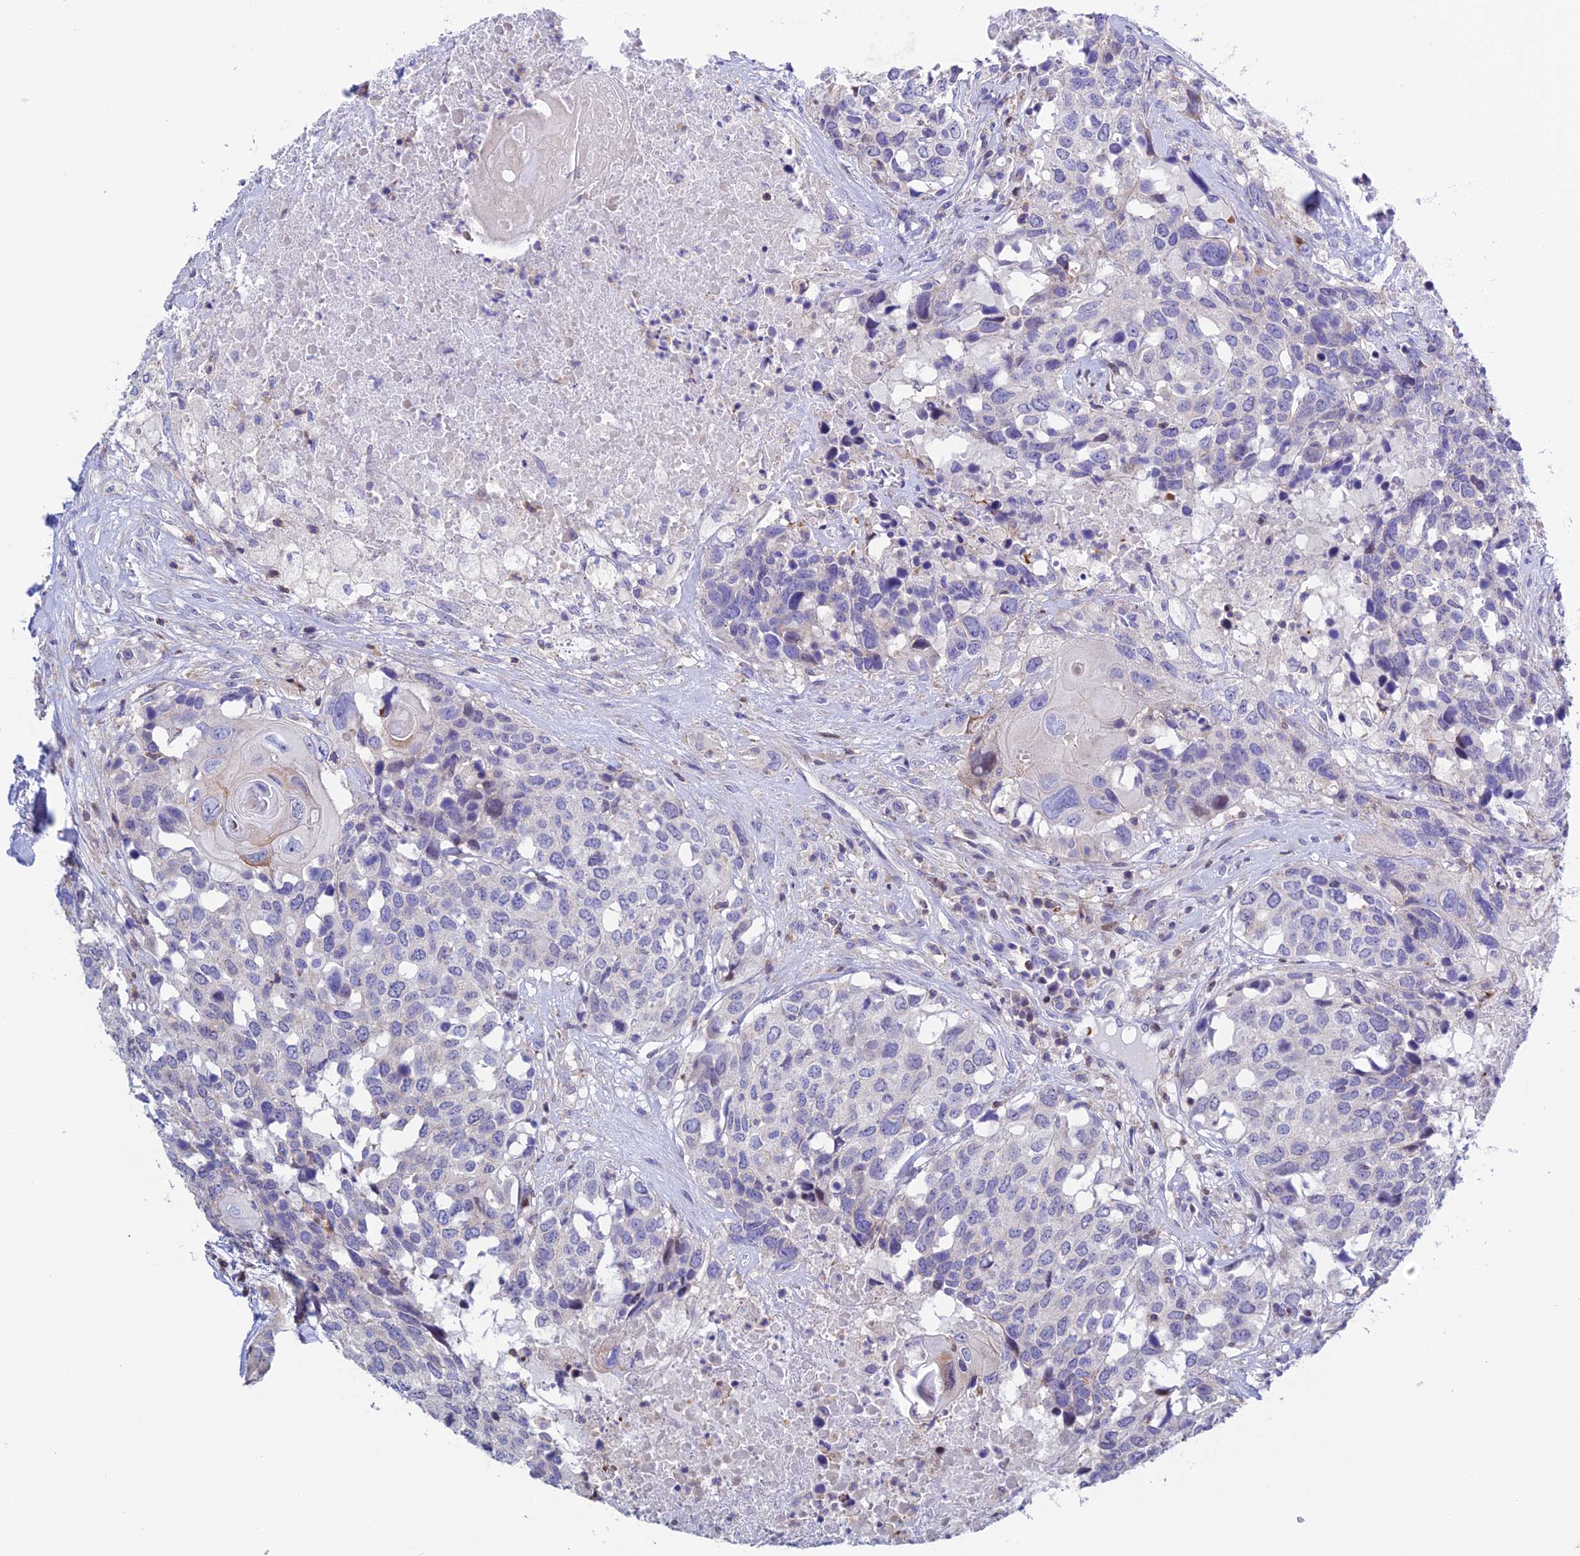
{"staining": {"intensity": "negative", "quantity": "none", "location": "none"}, "tissue": "head and neck cancer", "cell_type": "Tumor cells", "image_type": "cancer", "snomed": [{"axis": "morphology", "description": "Squamous cell carcinoma, NOS"}, {"axis": "topography", "description": "Head-Neck"}], "caption": "High power microscopy photomicrograph of an immunohistochemistry (IHC) micrograph of head and neck squamous cell carcinoma, revealing no significant positivity in tumor cells.", "gene": "PRIM1", "patient": {"sex": "male", "age": 66}}